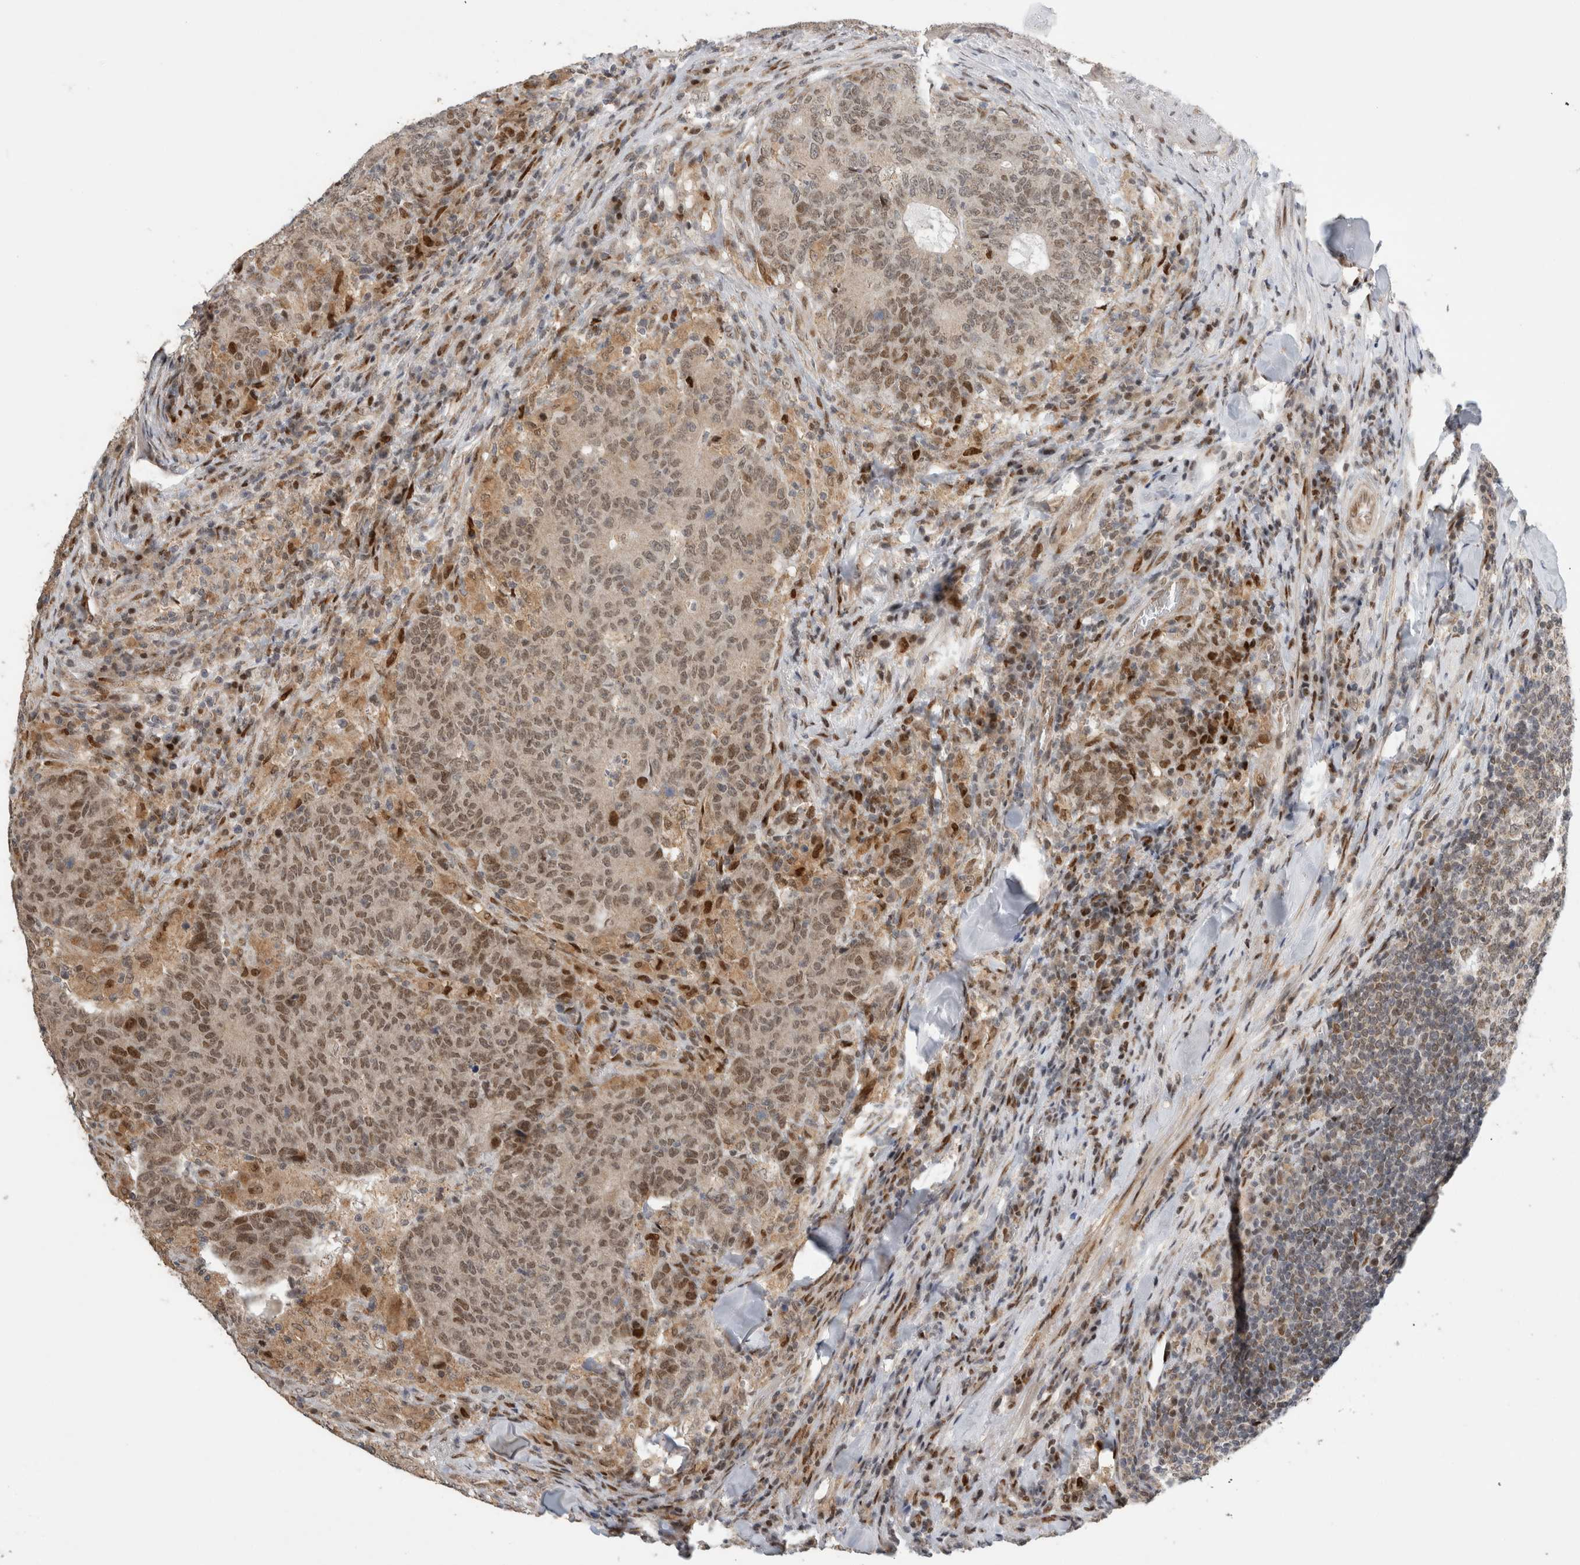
{"staining": {"intensity": "weak", "quantity": ">75%", "location": "nuclear"}, "tissue": "colorectal cancer", "cell_type": "Tumor cells", "image_type": "cancer", "snomed": [{"axis": "morphology", "description": "Normal tissue, NOS"}, {"axis": "morphology", "description": "Adenocarcinoma, NOS"}, {"axis": "topography", "description": "Colon"}], "caption": "Immunohistochemistry (IHC) of human colorectal cancer displays low levels of weak nuclear expression in about >75% of tumor cells.", "gene": "C8orf58", "patient": {"sex": "female", "age": 75}}